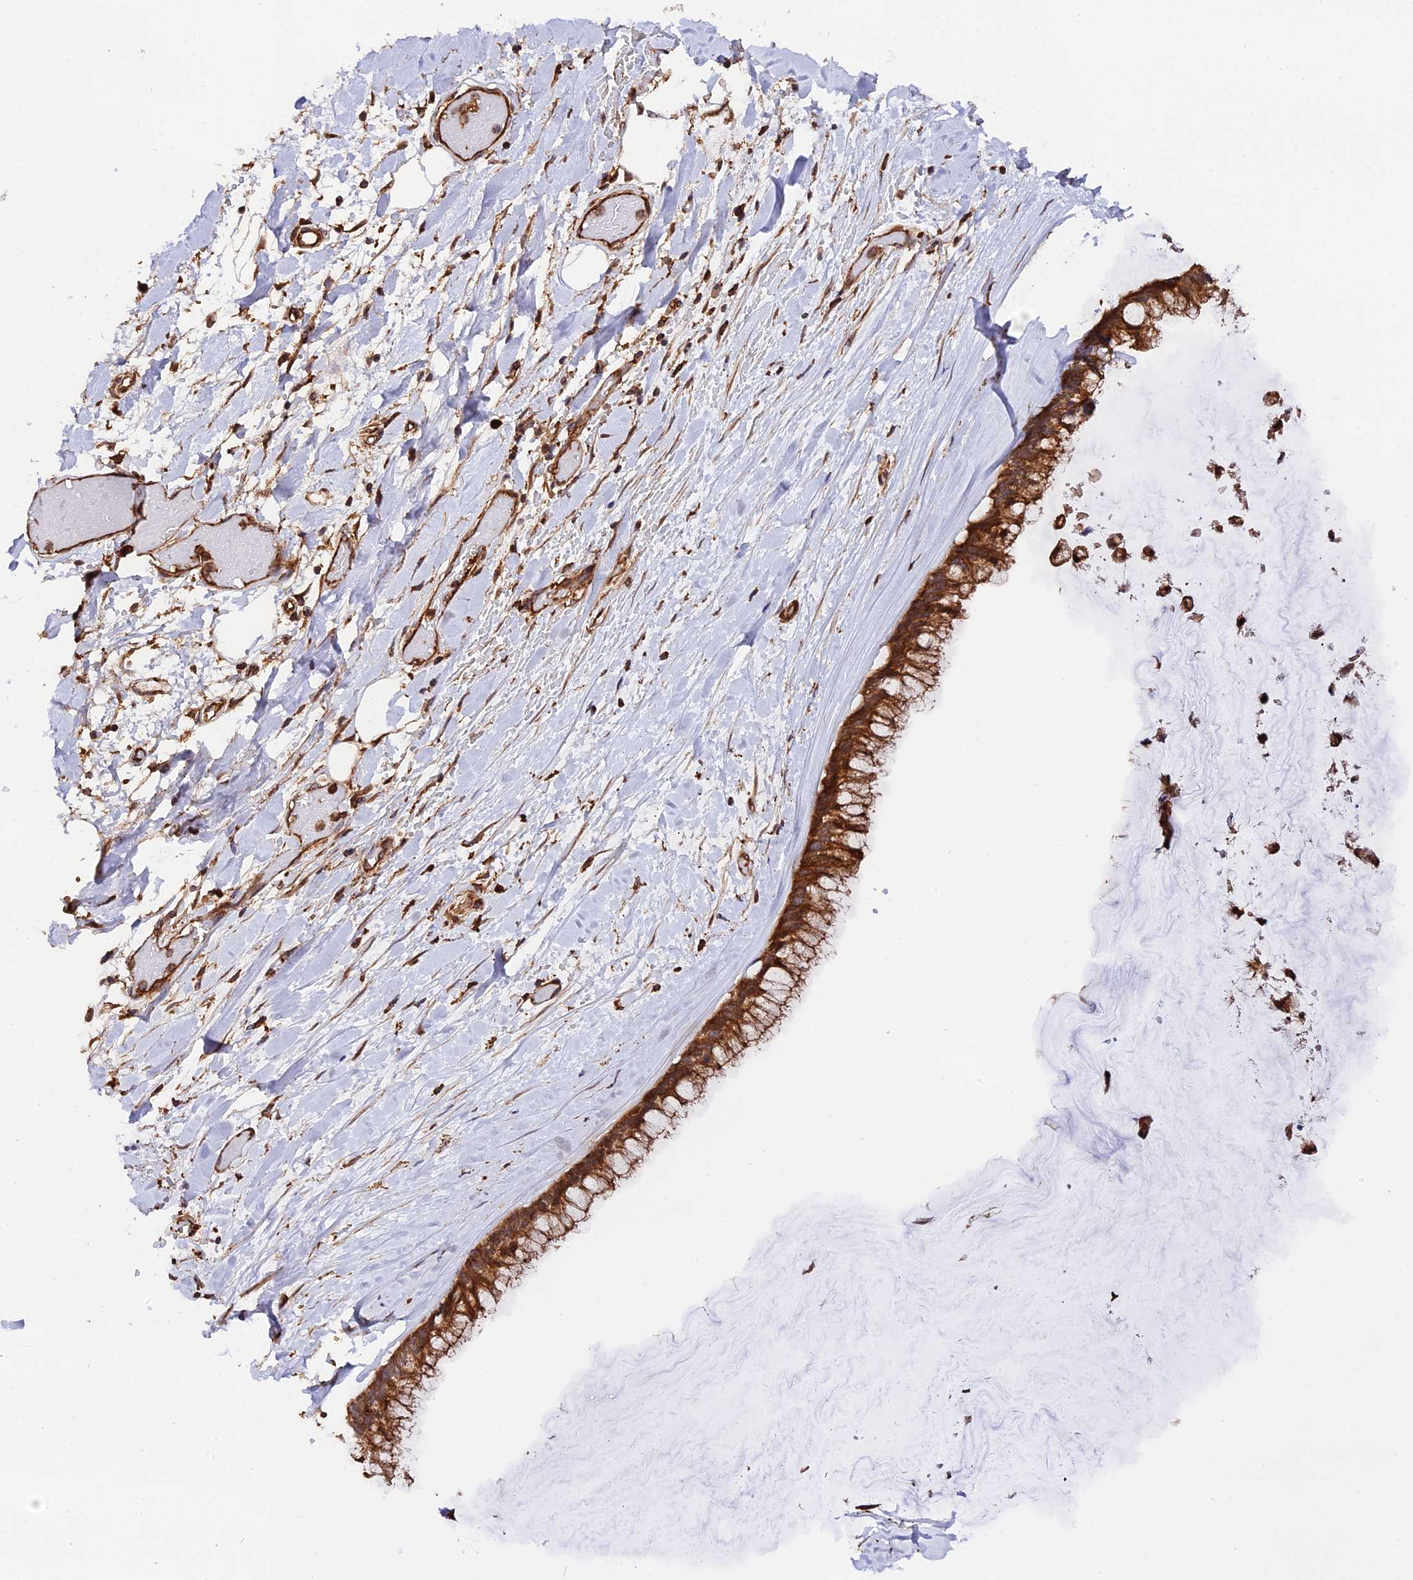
{"staining": {"intensity": "strong", "quantity": ">75%", "location": "cytoplasmic/membranous"}, "tissue": "ovarian cancer", "cell_type": "Tumor cells", "image_type": "cancer", "snomed": [{"axis": "morphology", "description": "Cystadenocarcinoma, mucinous, NOS"}, {"axis": "topography", "description": "Ovary"}], "caption": "Protein expression analysis of ovarian mucinous cystadenocarcinoma reveals strong cytoplasmic/membranous positivity in about >75% of tumor cells.", "gene": "HERPUD1", "patient": {"sex": "female", "age": 39}}